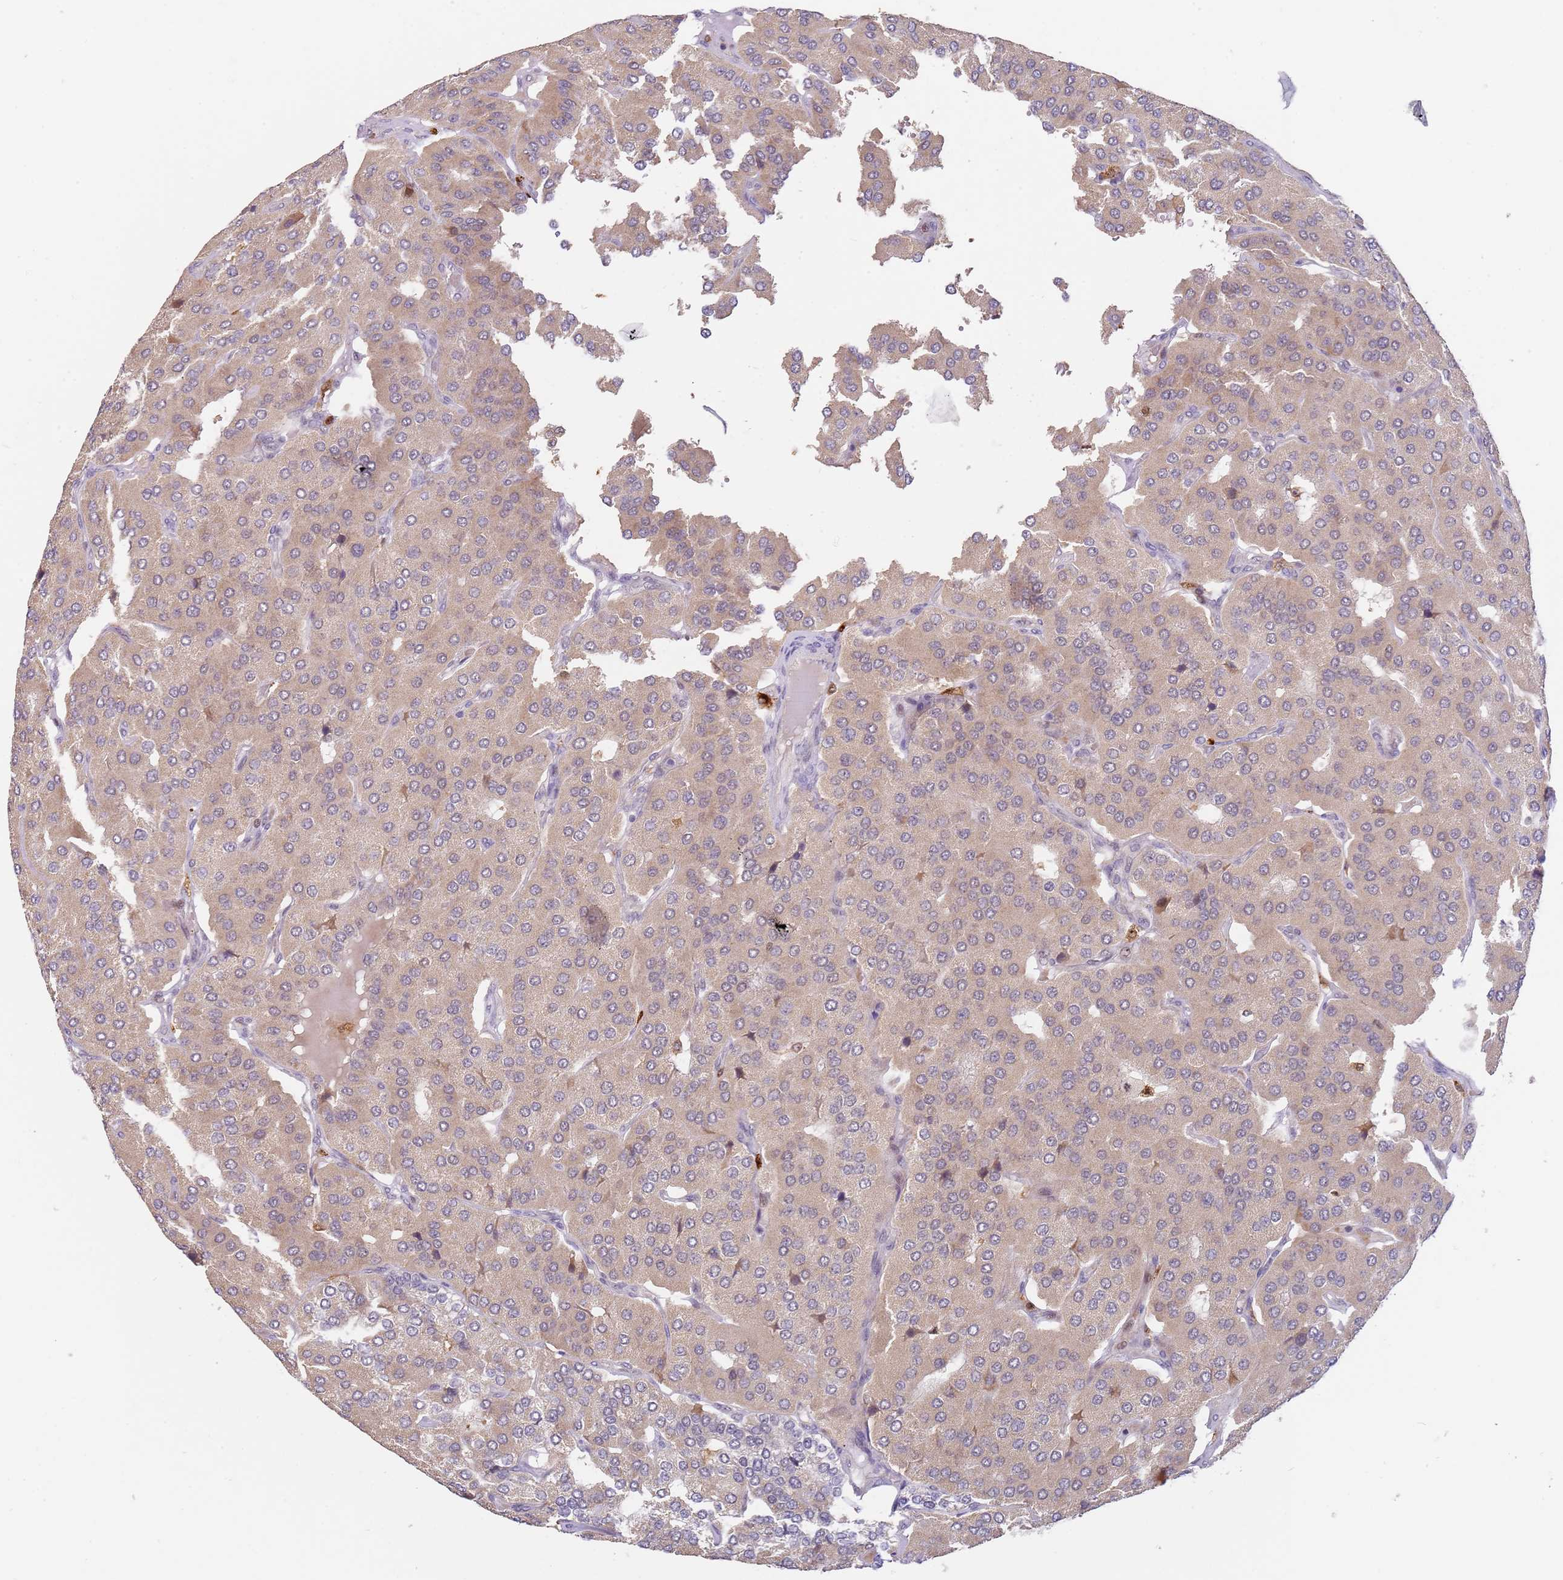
{"staining": {"intensity": "weak", "quantity": "<25%", "location": "cytoplasmic/membranous"}, "tissue": "parathyroid gland", "cell_type": "Glandular cells", "image_type": "normal", "snomed": [{"axis": "morphology", "description": "Normal tissue, NOS"}, {"axis": "morphology", "description": "Adenoma, NOS"}, {"axis": "topography", "description": "Parathyroid gland"}], "caption": "Protein analysis of unremarkable parathyroid gland displays no significant positivity in glandular cells. (DAB immunohistochemistry with hematoxylin counter stain).", "gene": "LGALSL", "patient": {"sex": "female", "age": 86}}